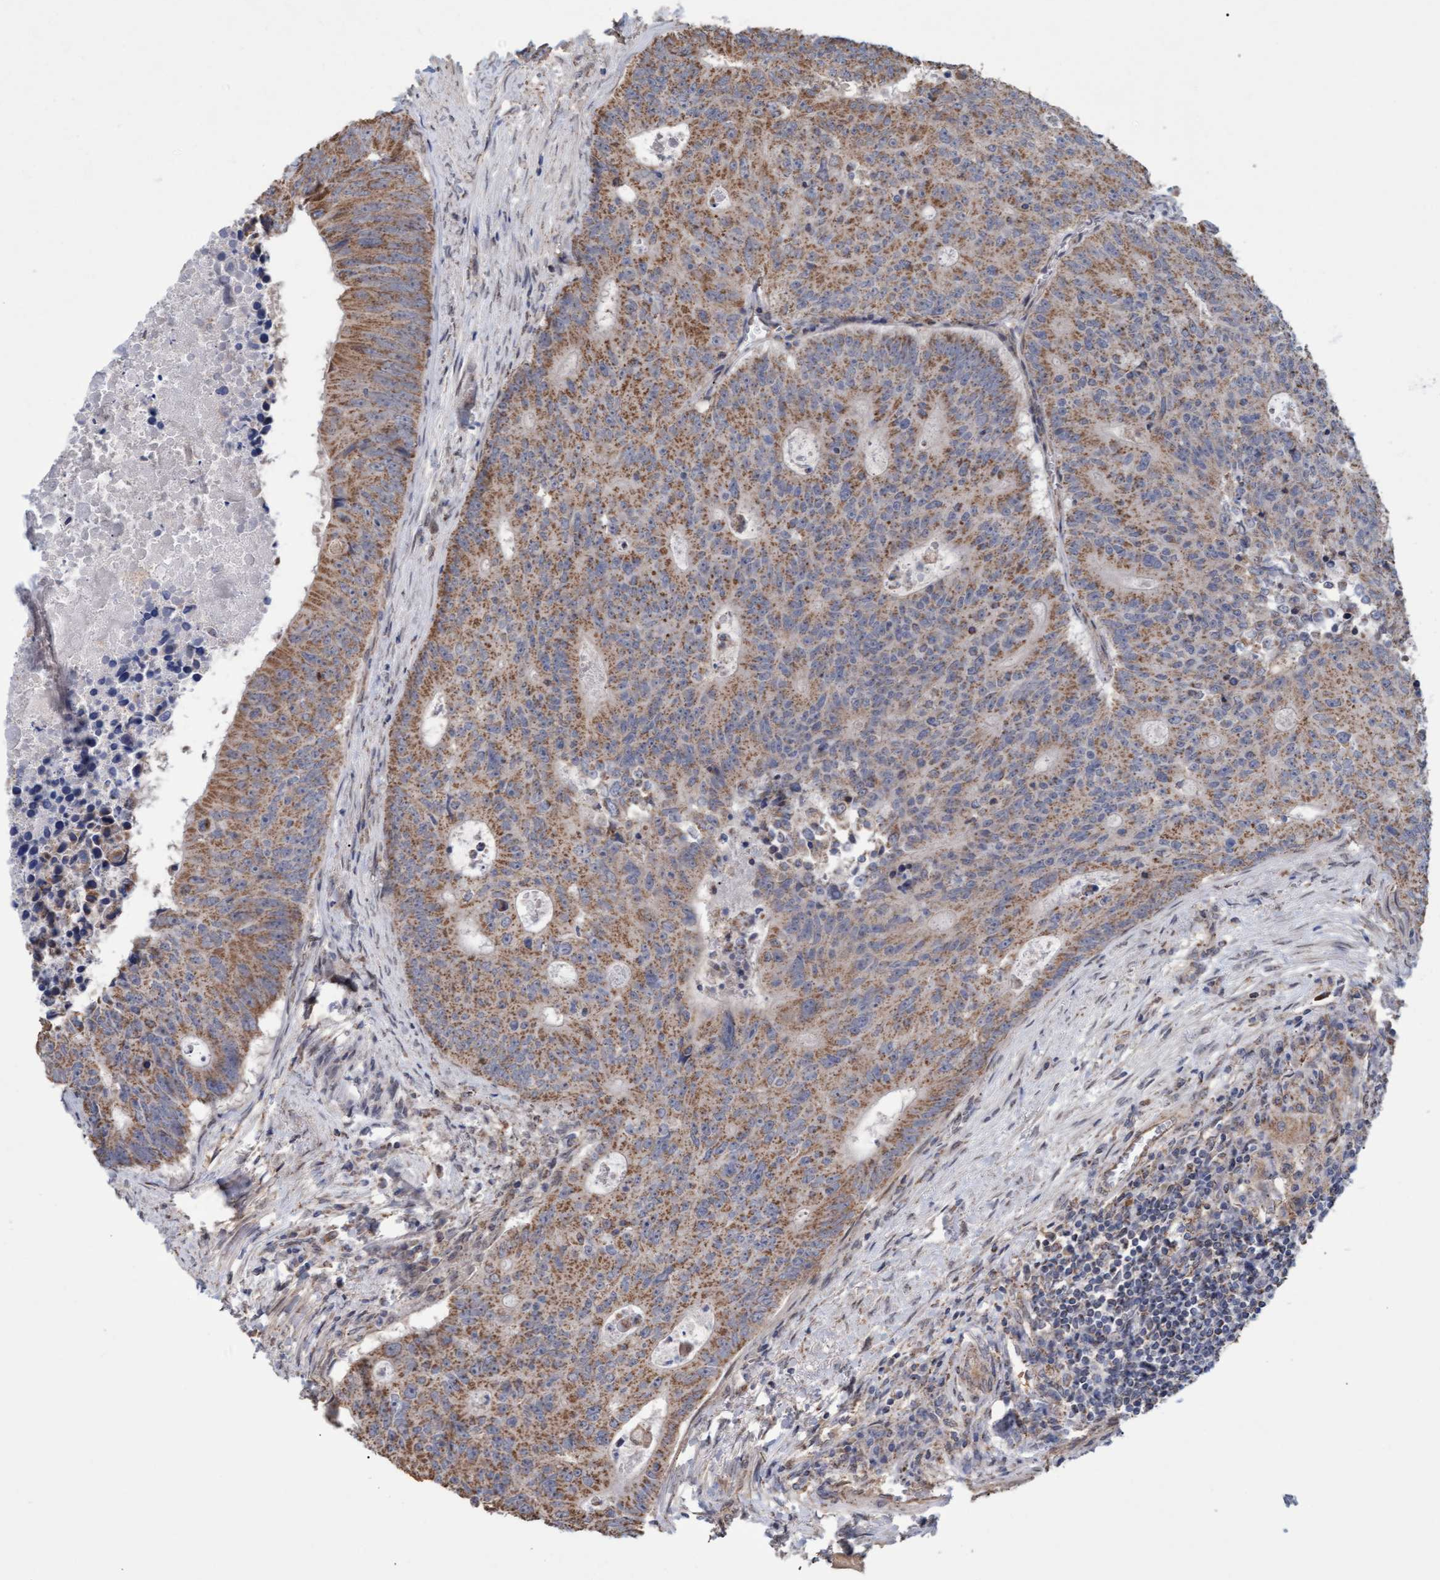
{"staining": {"intensity": "moderate", "quantity": ">75%", "location": "cytoplasmic/membranous"}, "tissue": "colorectal cancer", "cell_type": "Tumor cells", "image_type": "cancer", "snomed": [{"axis": "morphology", "description": "Adenocarcinoma, NOS"}, {"axis": "topography", "description": "Colon"}], "caption": "Human colorectal cancer (adenocarcinoma) stained with a brown dye displays moderate cytoplasmic/membranous positive positivity in about >75% of tumor cells.", "gene": "MGLL", "patient": {"sex": "male", "age": 87}}